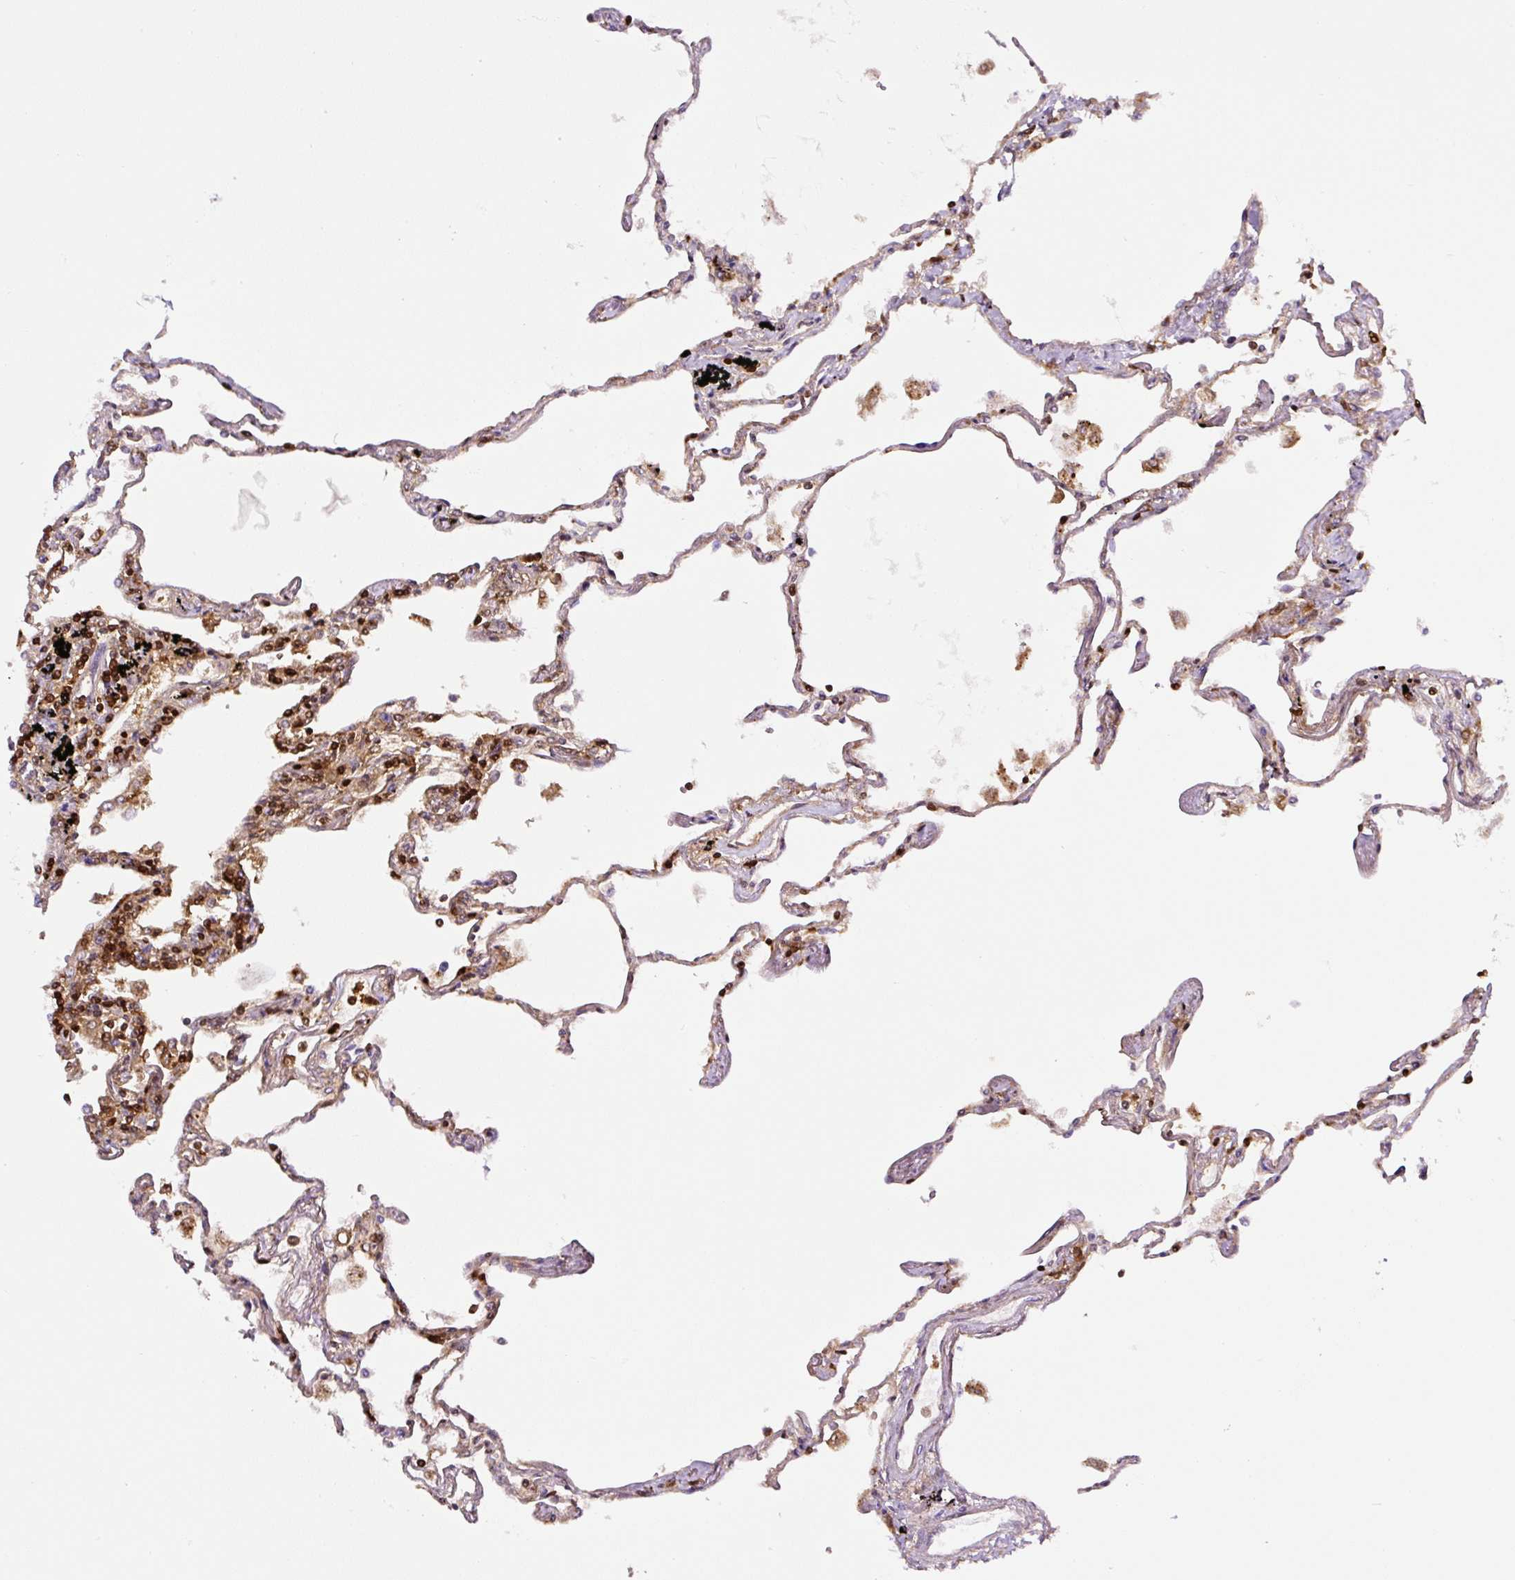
{"staining": {"intensity": "moderate", "quantity": "25%-75%", "location": "cytoplasmic/membranous,nuclear"}, "tissue": "lung", "cell_type": "Alveolar cells", "image_type": "normal", "snomed": [{"axis": "morphology", "description": "Normal tissue, NOS"}, {"axis": "topography", "description": "Lung"}], "caption": "Protein expression by immunohistochemistry shows moderate cytoplasmic/membranous,nuclear expression in about 25%-75% of alveolar cells in unremarkable lung.", "gene": "ANXA1", "patient": {"sex": "female", "age": 67}}